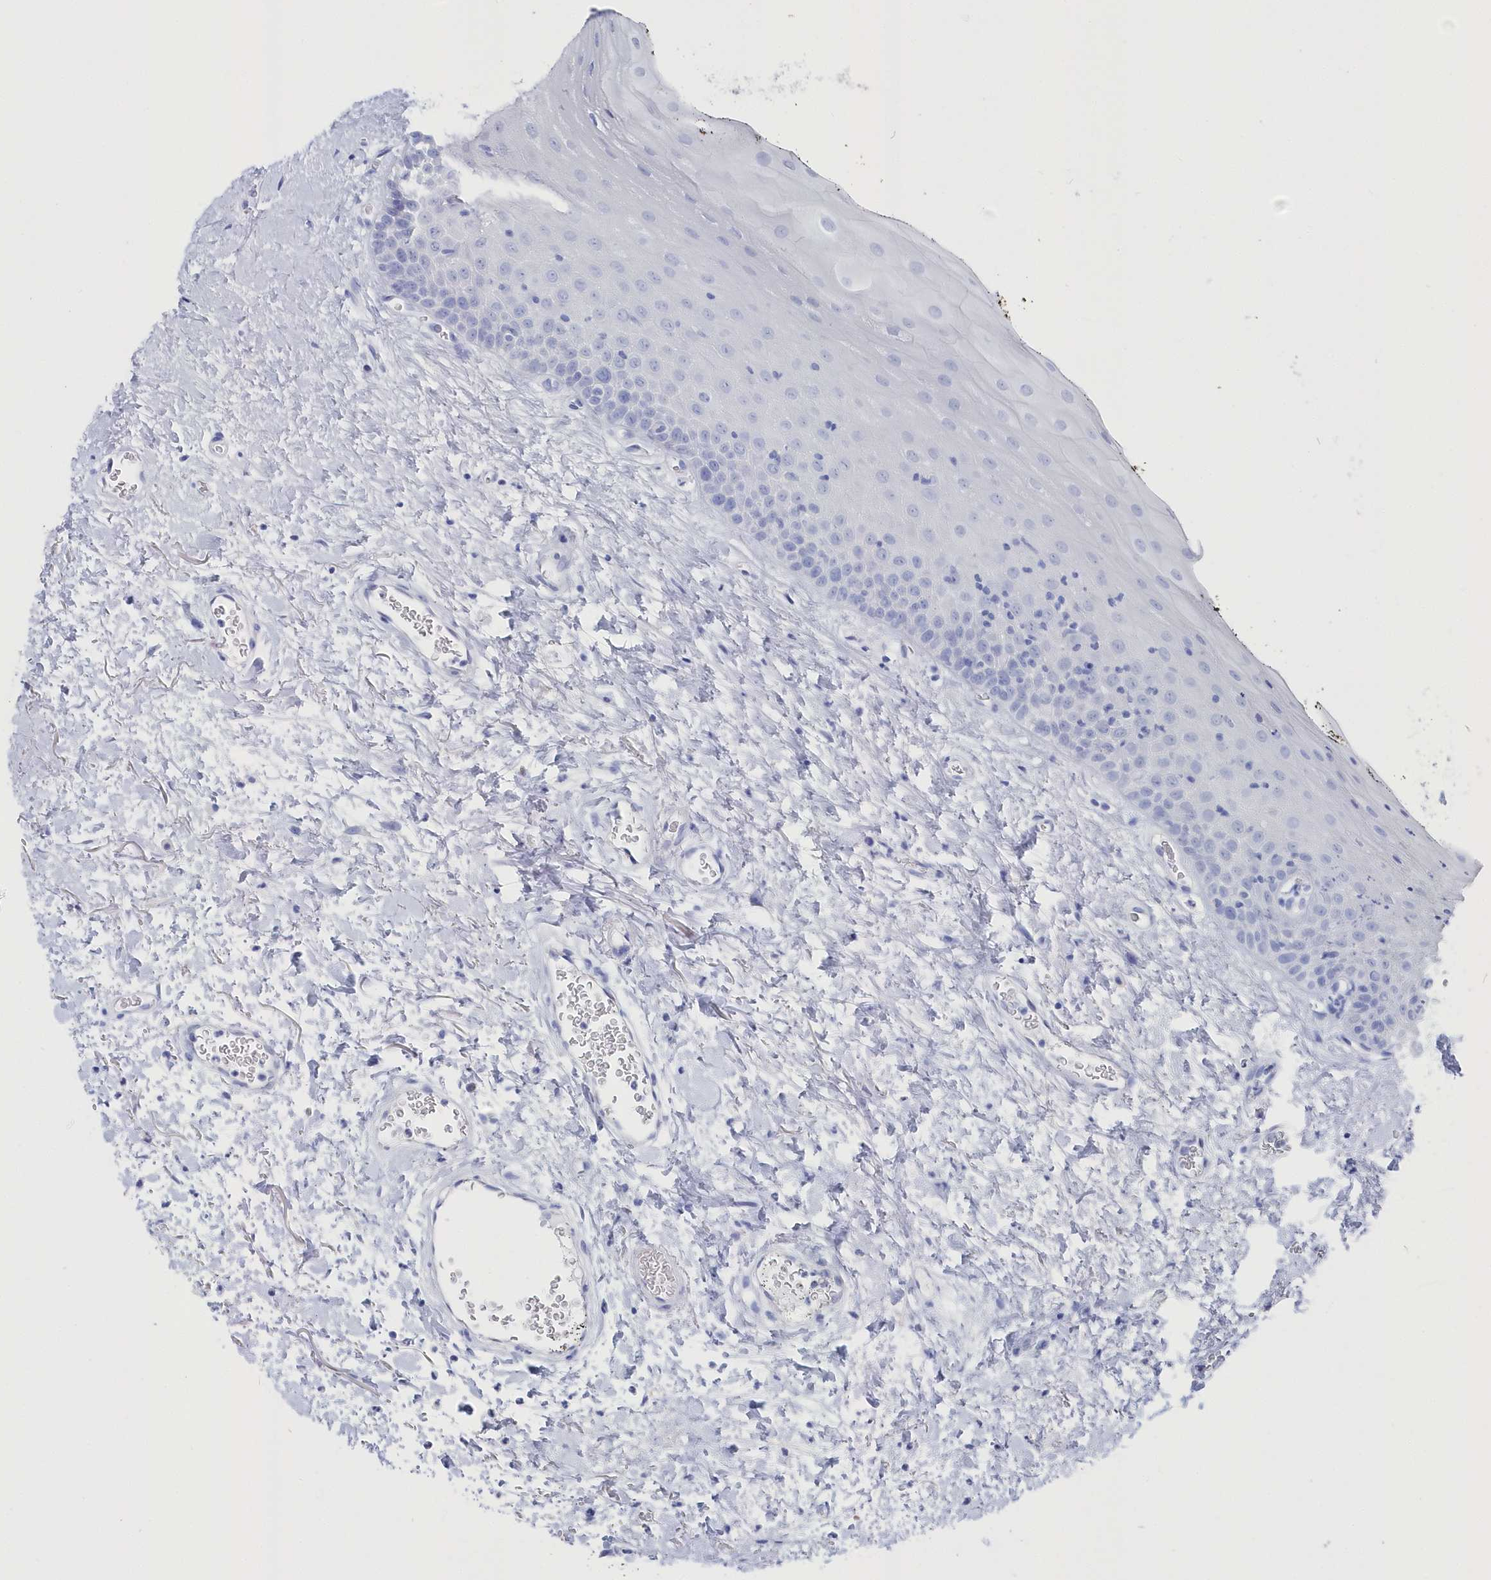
{"staining": {"intensity": "negative", "quantity": "none", "location": "none"}, "tissue": "oral mucosa", "cell_type": "Squamous epithelial cells", "image_type": "normal", "snomed": [{"axis": "morphology", "description": "Normal tissue, NOS"}, {"axis": "topography", "description": "Oral tissue"}], "caption": "This is a image of immunohistochemistry (IHC) staining of normal oral mucosa, which shows no expression in squamous epithelial cells.", "gene": "CSNK1G2", "patient": {"sex": "male", "age": 74}}